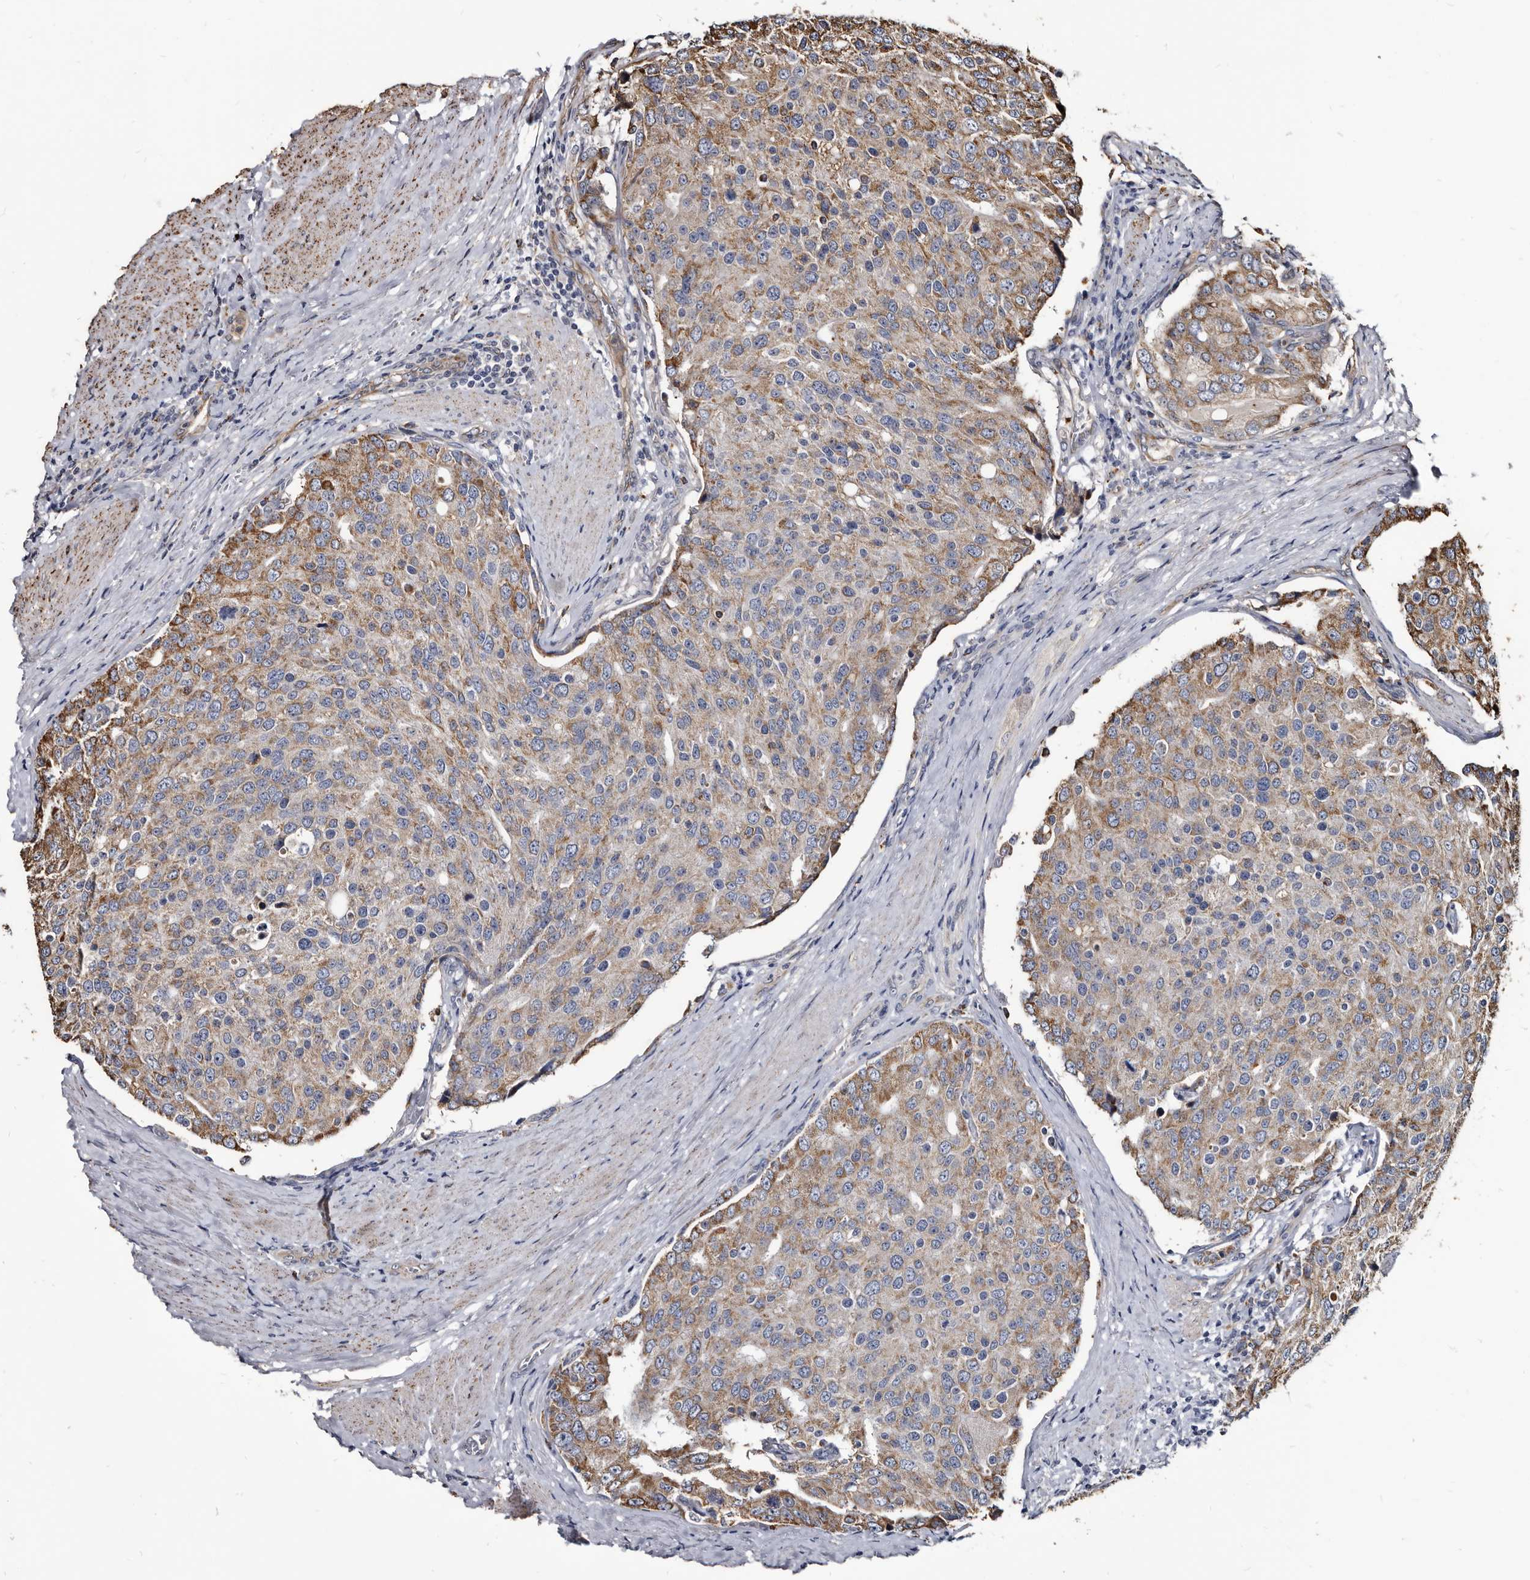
{"staining": {"intensity": "moderate", "quantity": ">75%", "location": "cytoplasmic/membranous"}, "tissue": "prostate cancer", "cell_type": "Tumor cells", "image_type": "cancer", "snomed": [{"axis": "morphology", "description": "Adenocarcinoma, High grade"}, {"axis": "topography", "description": "Prostate"}], "caption": "Brown immunohistochemical staining in prostate adenocarcinoma (high-grade) exhibits moderate cytoplasmic/membranous expression in about >75% of tumor cells.", "gene": "CTSA", "patient": {"sex": "male", "age": 50}}